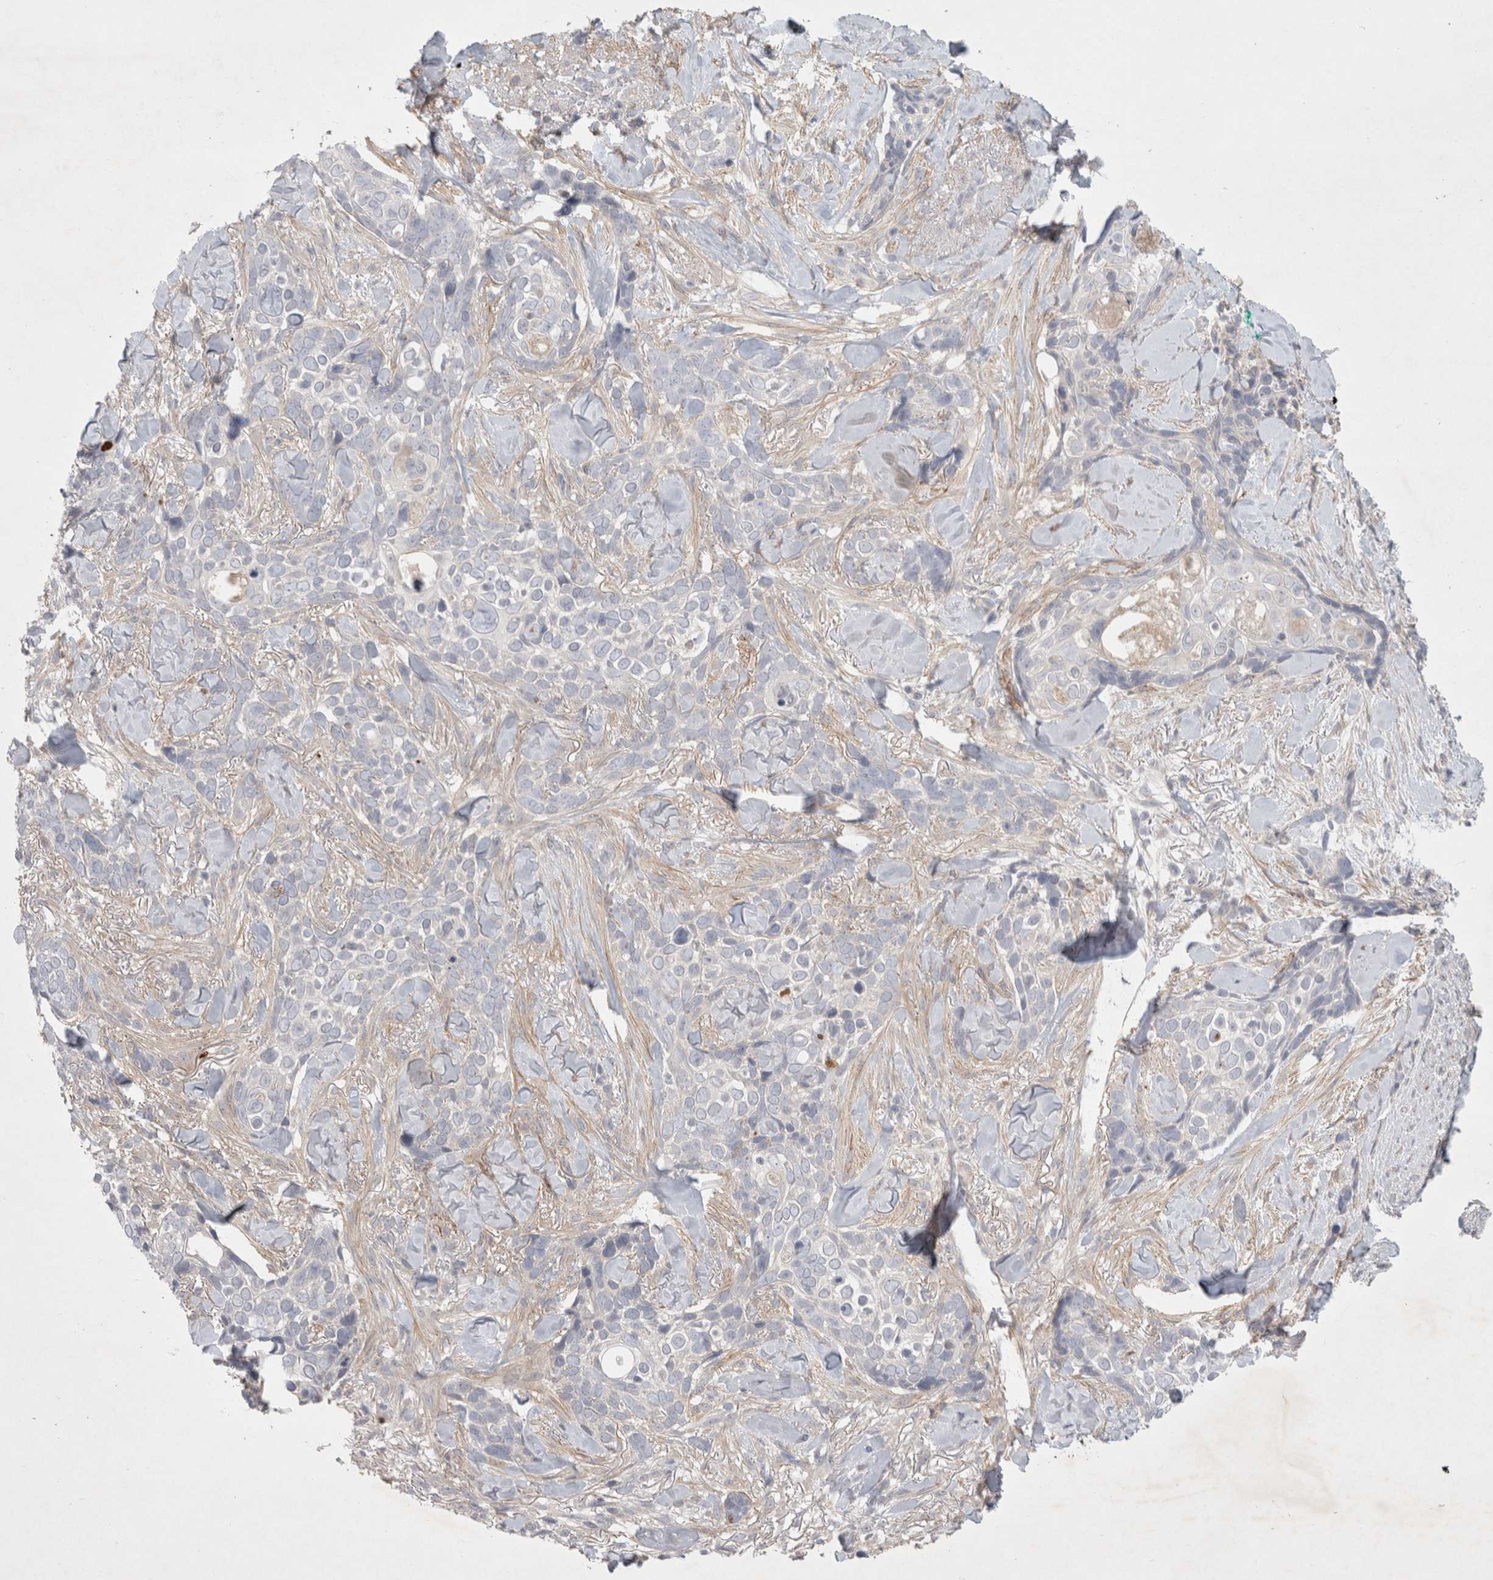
{"staining": {"intensity": "negative", "quantity": "none", "location": "none"}, "tissue": "skin cancer", "cell_type": "Tumor cells", "image_type": "cancer", "snomed": [{"axis": "morphology", "description": "Basal cell carcinoma"}, {"axis": "topography", "description": "Skin"}], "caption": "Image shows no significant protein positivity in tumor cells of skin cancer (basal cell carcinoma).", "gene": "BZW2", "patient": {"sex": "female", "age": 82}}